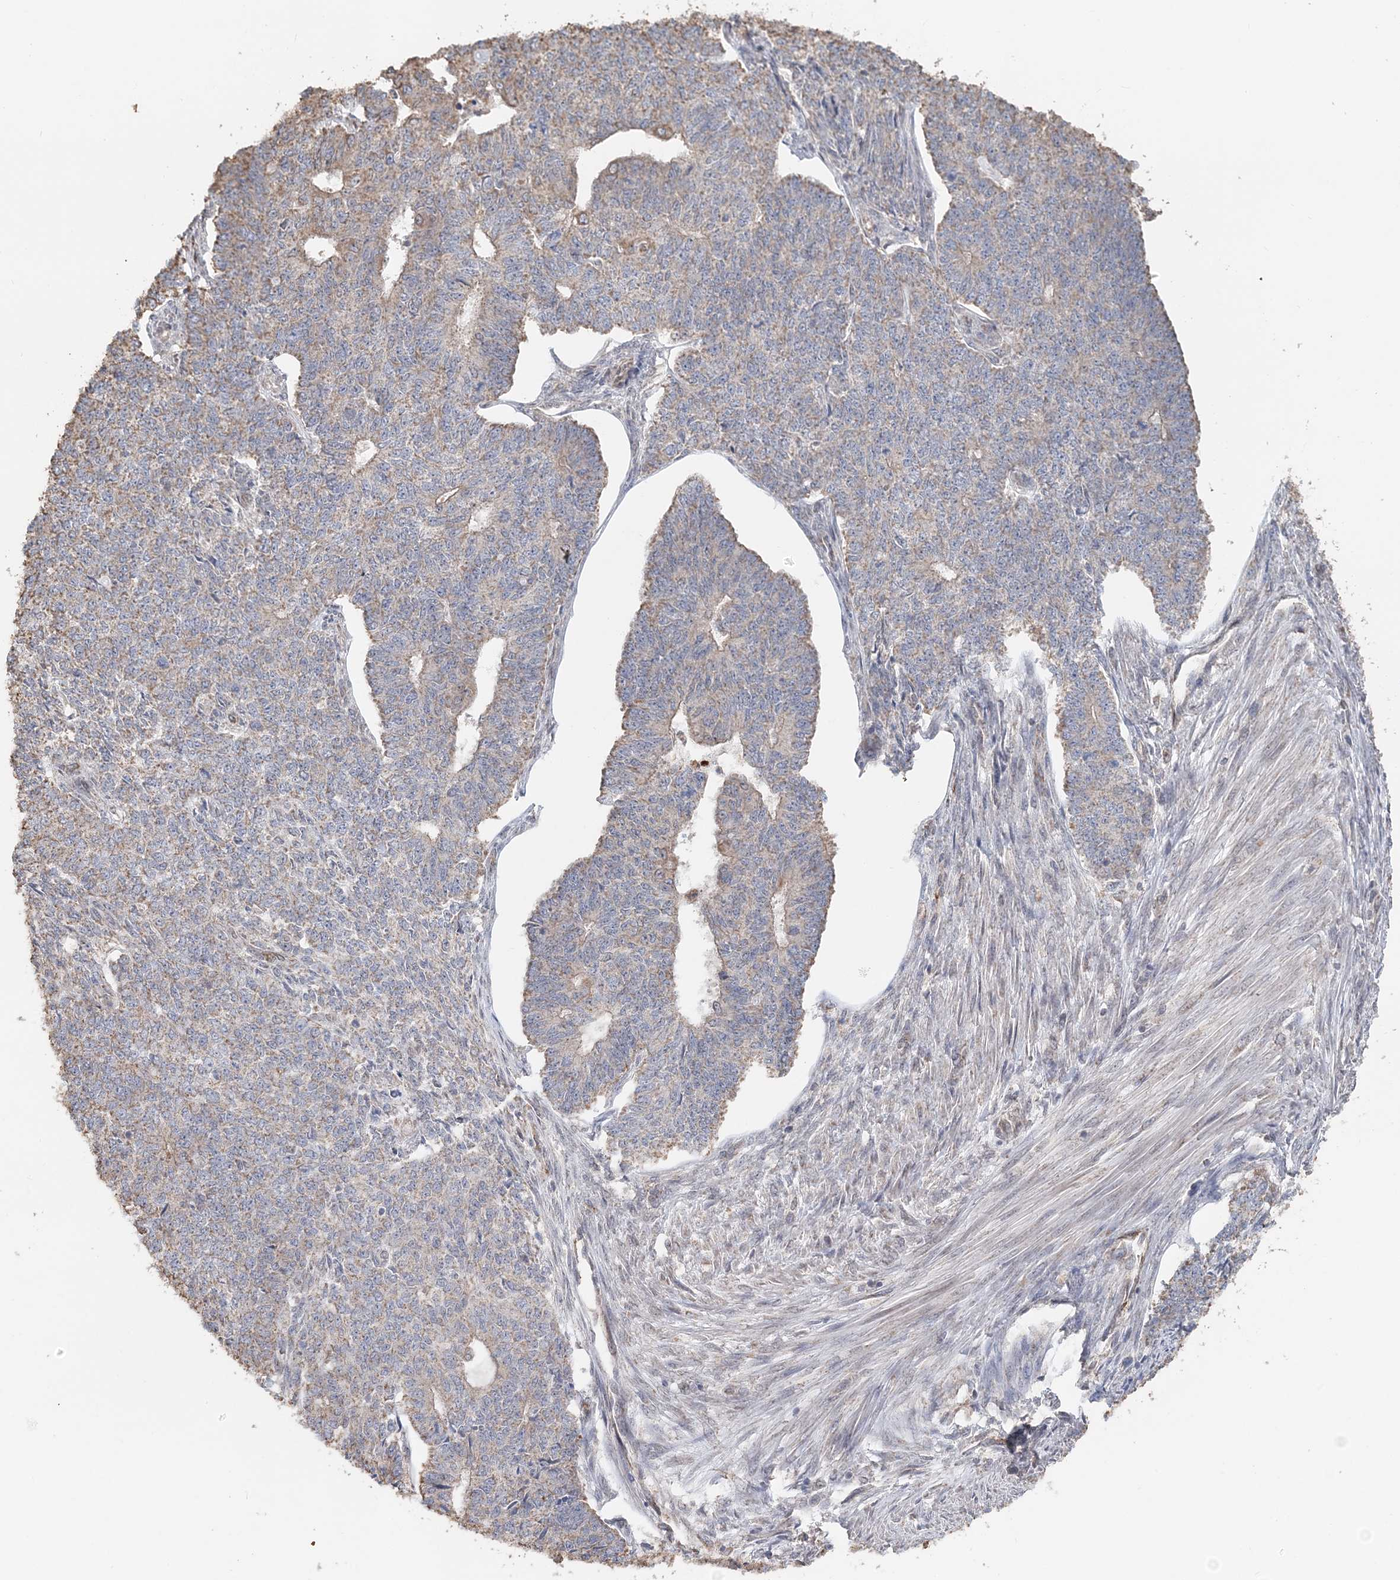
{"staining": {"intensity": "weak", "quantity": "25%-75%", "location": "cytoplasmic/membranous"}, "tissue": "endometrial cancer", "cell_type": "Tumor cells", "image_type": "cancer", "snomed": [{"axis": "morphology", "description": "Adenocarcinoma, NOS"}, {"axis": "topography", "description": "Endometrium"}], "caption": "This photomicrograph displays immunohistochemistry (IHC) staining of human endometrial adenocarcinoma, with low weak cytoplasmic/membranous staining in approximately 25%-75% of tumor cells.", "gene": "FBXO38", "patient": {"sex": "female", "age": 32}}